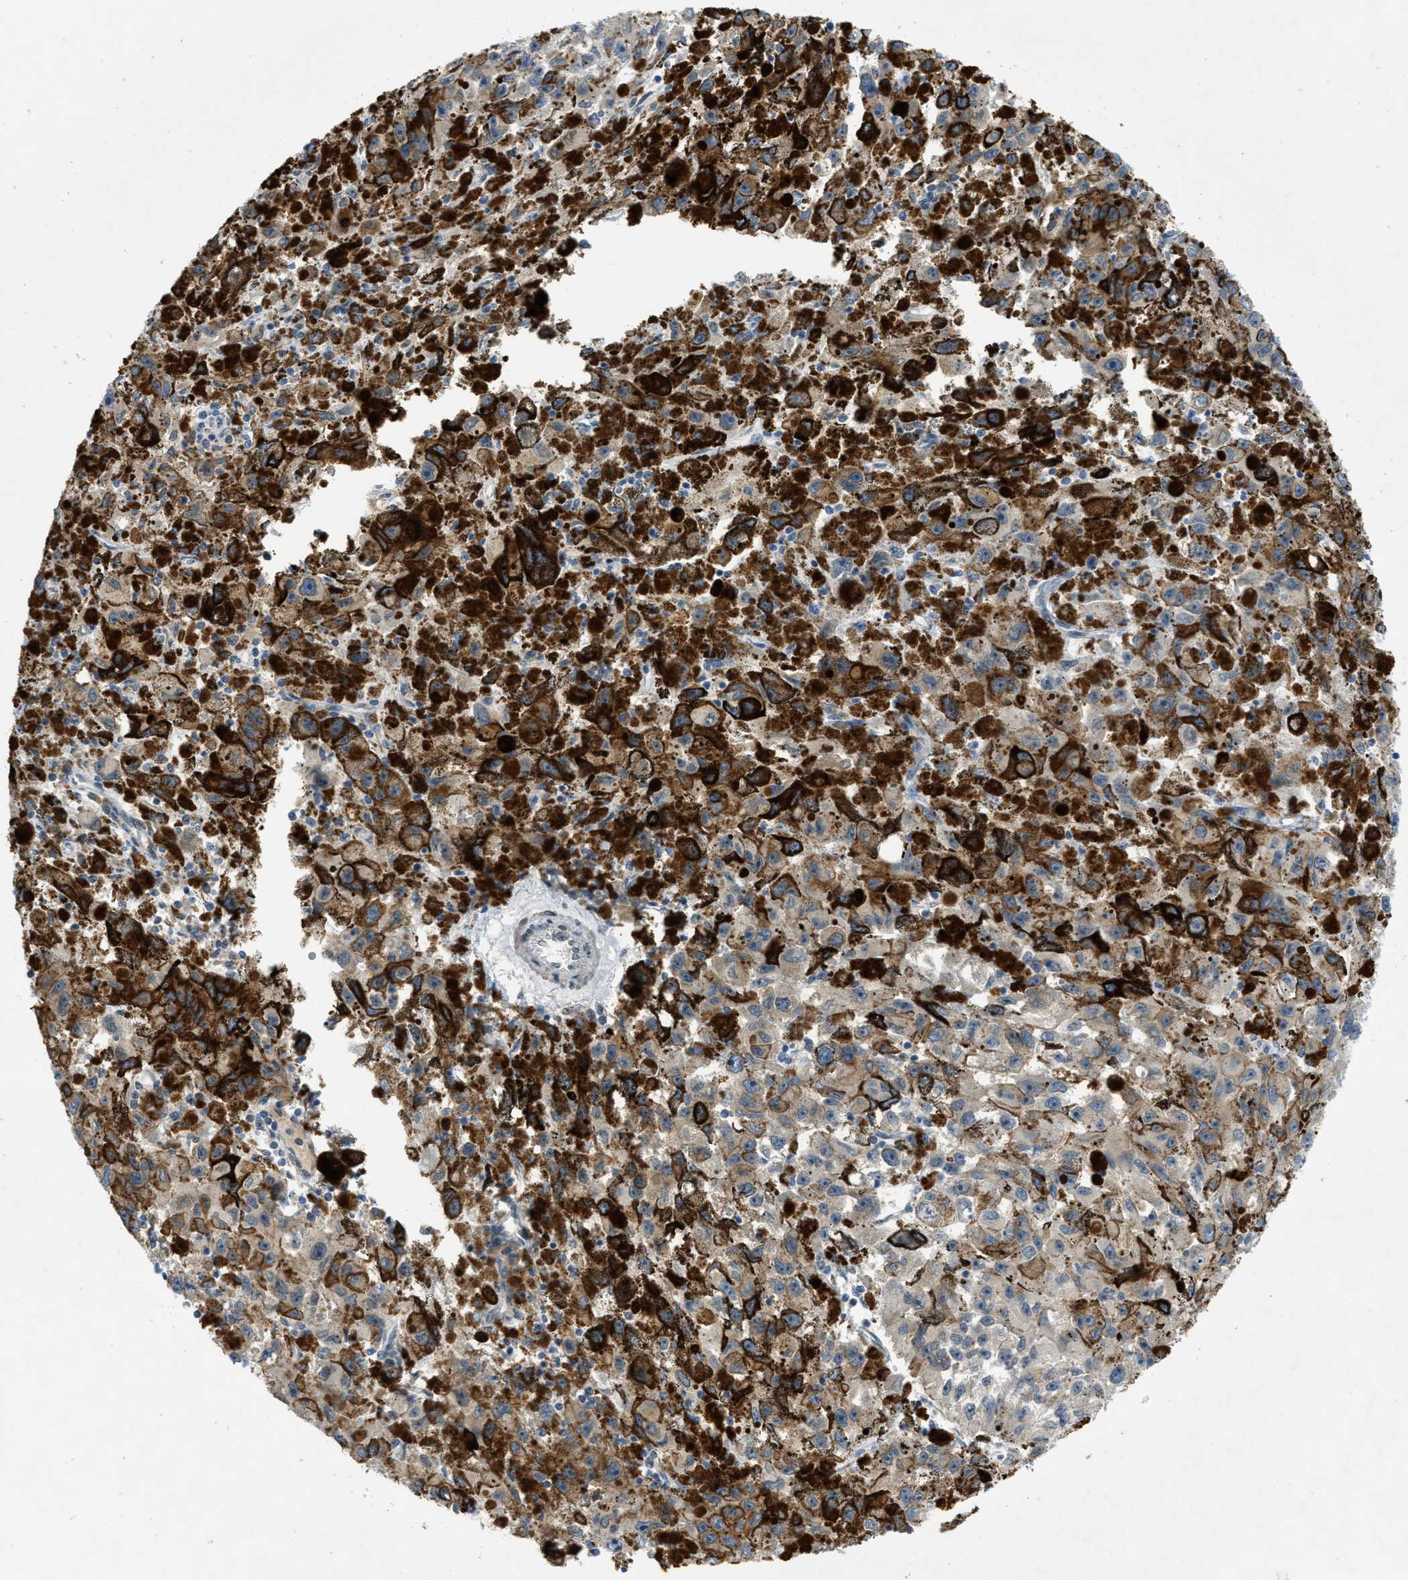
{"staining": {"intensity": "weak", "quantity": "<25%", "location": "cytoplasmic/membranous"}, "tissue": "melanoma", "cell_type": "Tumor cells", "image_type": "cancer", "snomed": [{"axis": "morphology", "description": "Malignant melanoma, NOS"}, {"axis": "topography", "description": "Skin"}], "caption": "DAB immunohistochemical staining of human melanoma reveals no significant expression in tumor cells.", "gene": "EIF2AK3", "patient": {"sex": "female", "age": 104}}